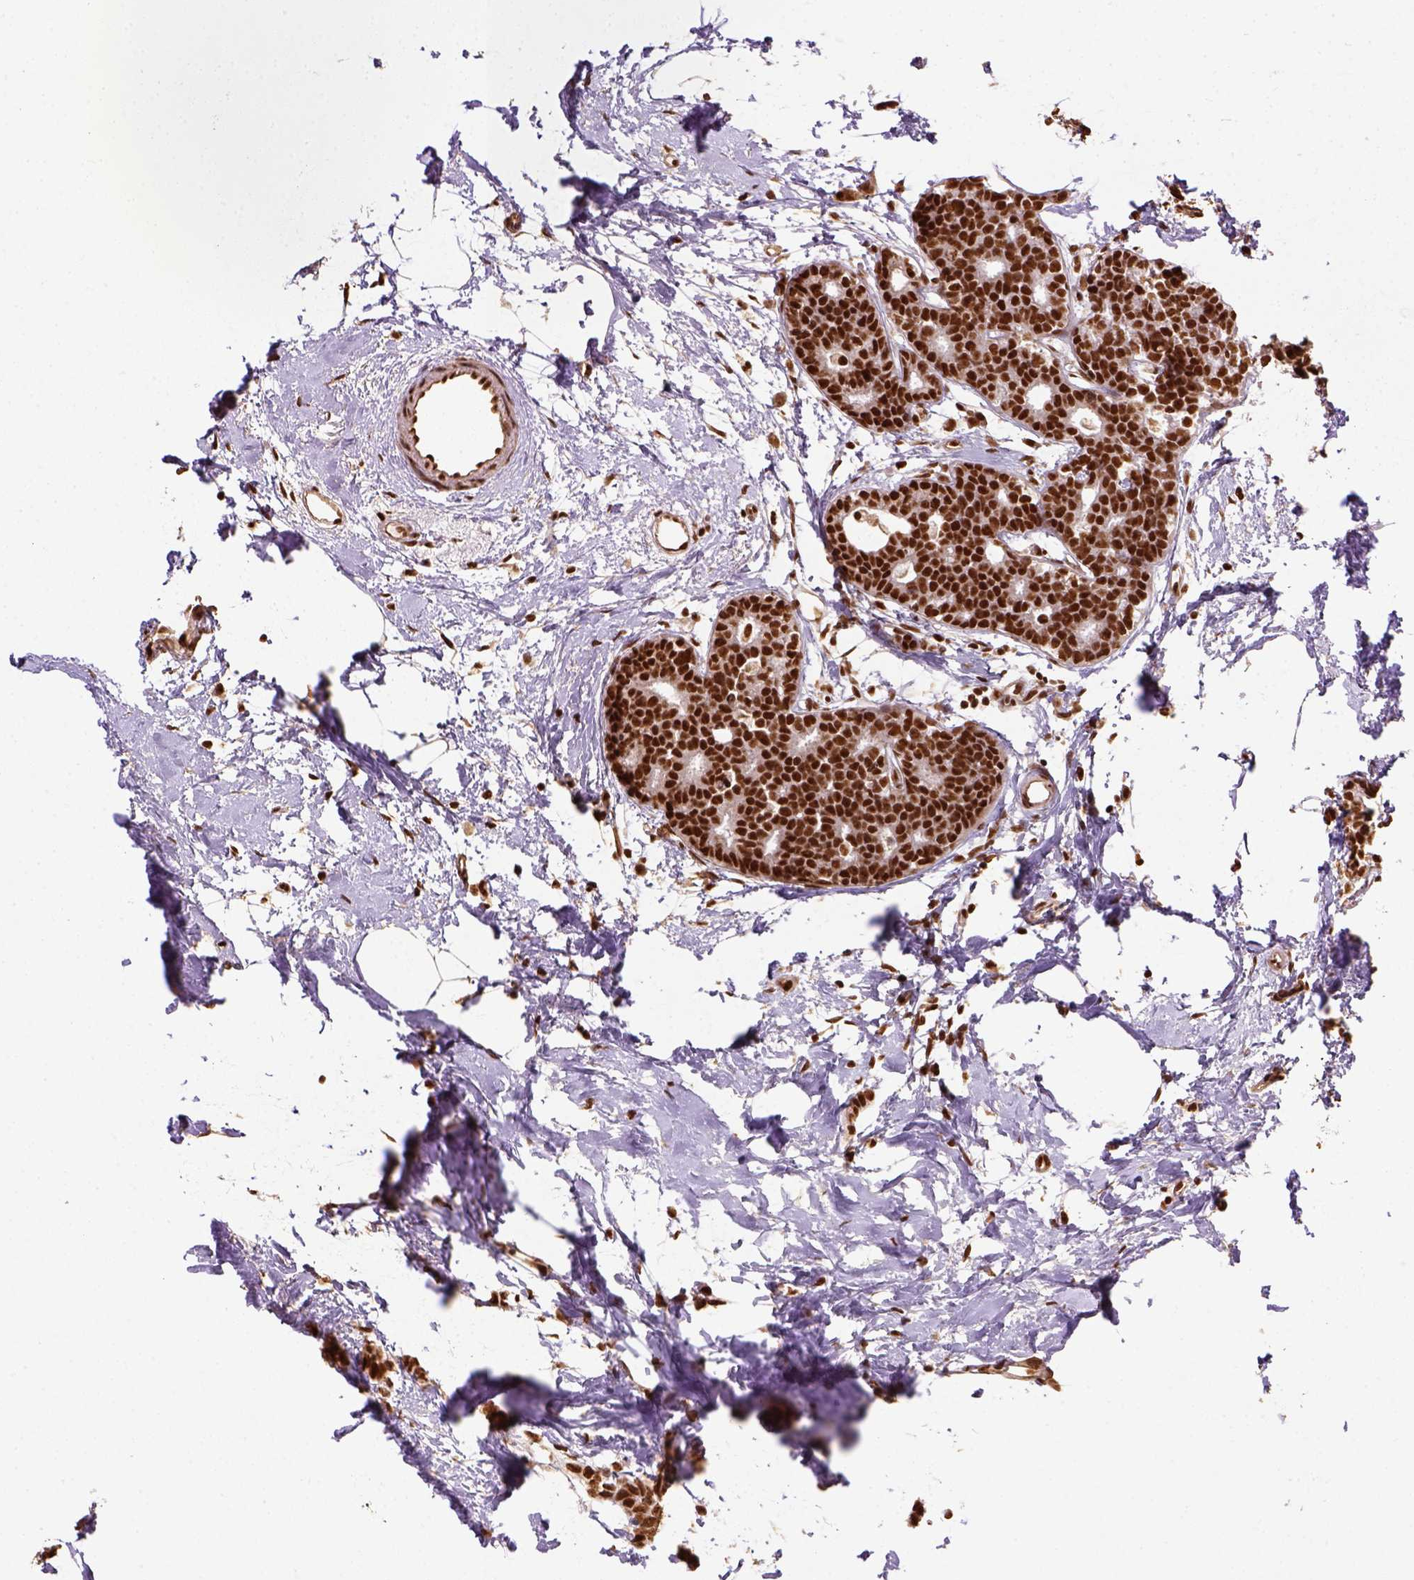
{"staining": {"intensity": "strong", "quantity": ">75%", "location": "nuclear"}, "tissue": "breast cancer", "cell_type": "Tumor cells", "image_type": "cancer", "snomed": [{"axis": "morphology", "description": "Duct carcinoma"}, {"axis": "topography", "description": "Breast"}], "caption": "Strong nuclear staining is seen in approximately >75% of tumor cells in breast cancer.", "gene": "CCAR1", "patient": {"sex": "female", "age": 40}}